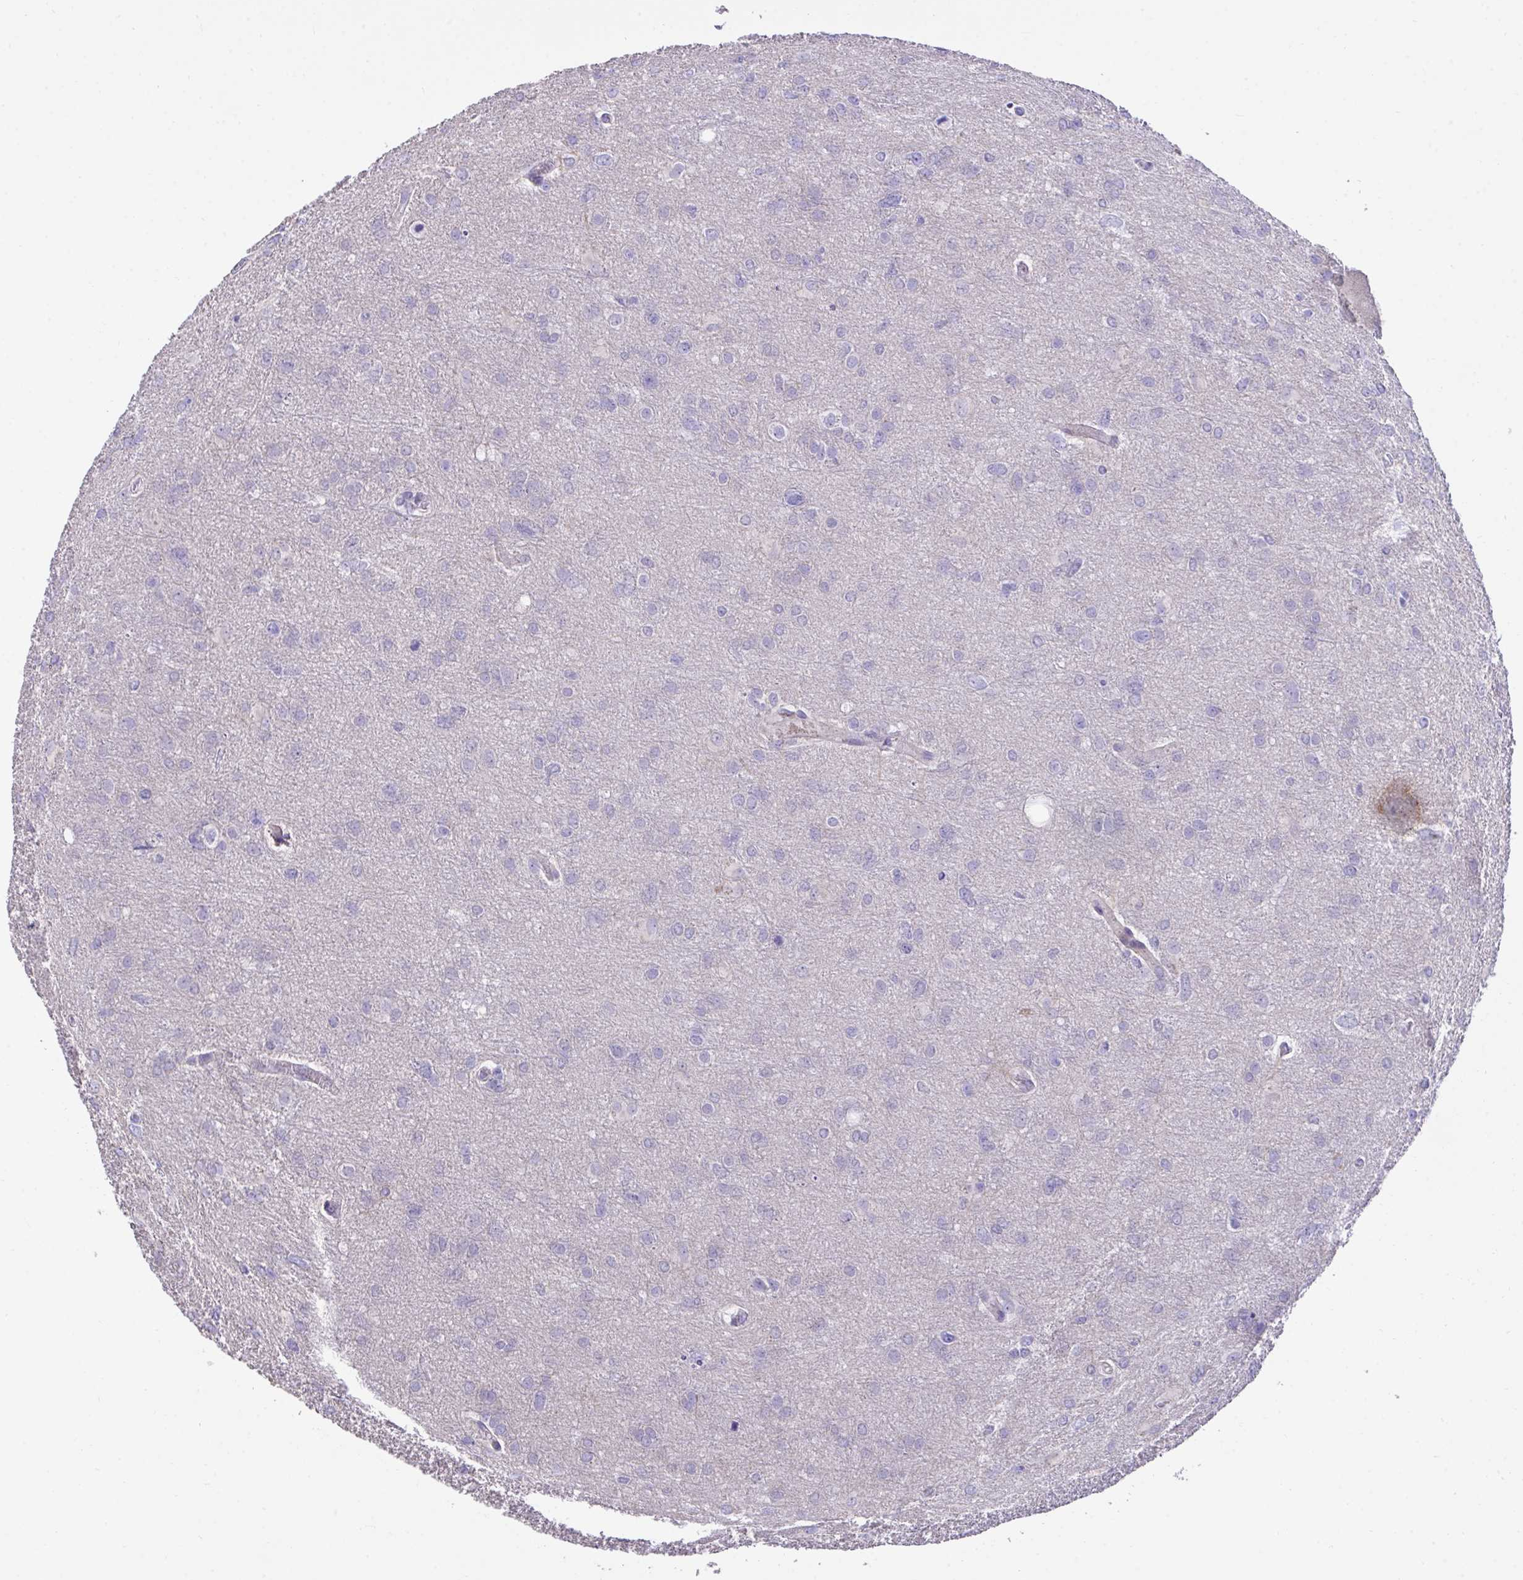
{"staining": {"intensity": "negative", "quantity": "none", "location": "none"}, "tissue": "glioma", "cell_type": "Tumor cells", "image_type": "cancer", "snomed": [{"axis": "morphology", "description": "Glioma, malignant, High grade"}, {"axis": "topography", "description": "Brain"}], "caption": "This is a micrograph of IHC staining of malignant glioma (high-grade), which shows no staining in tumor cells.", "gene": "TMCO5A", "patient": {"sex": "male", "age": 53}}